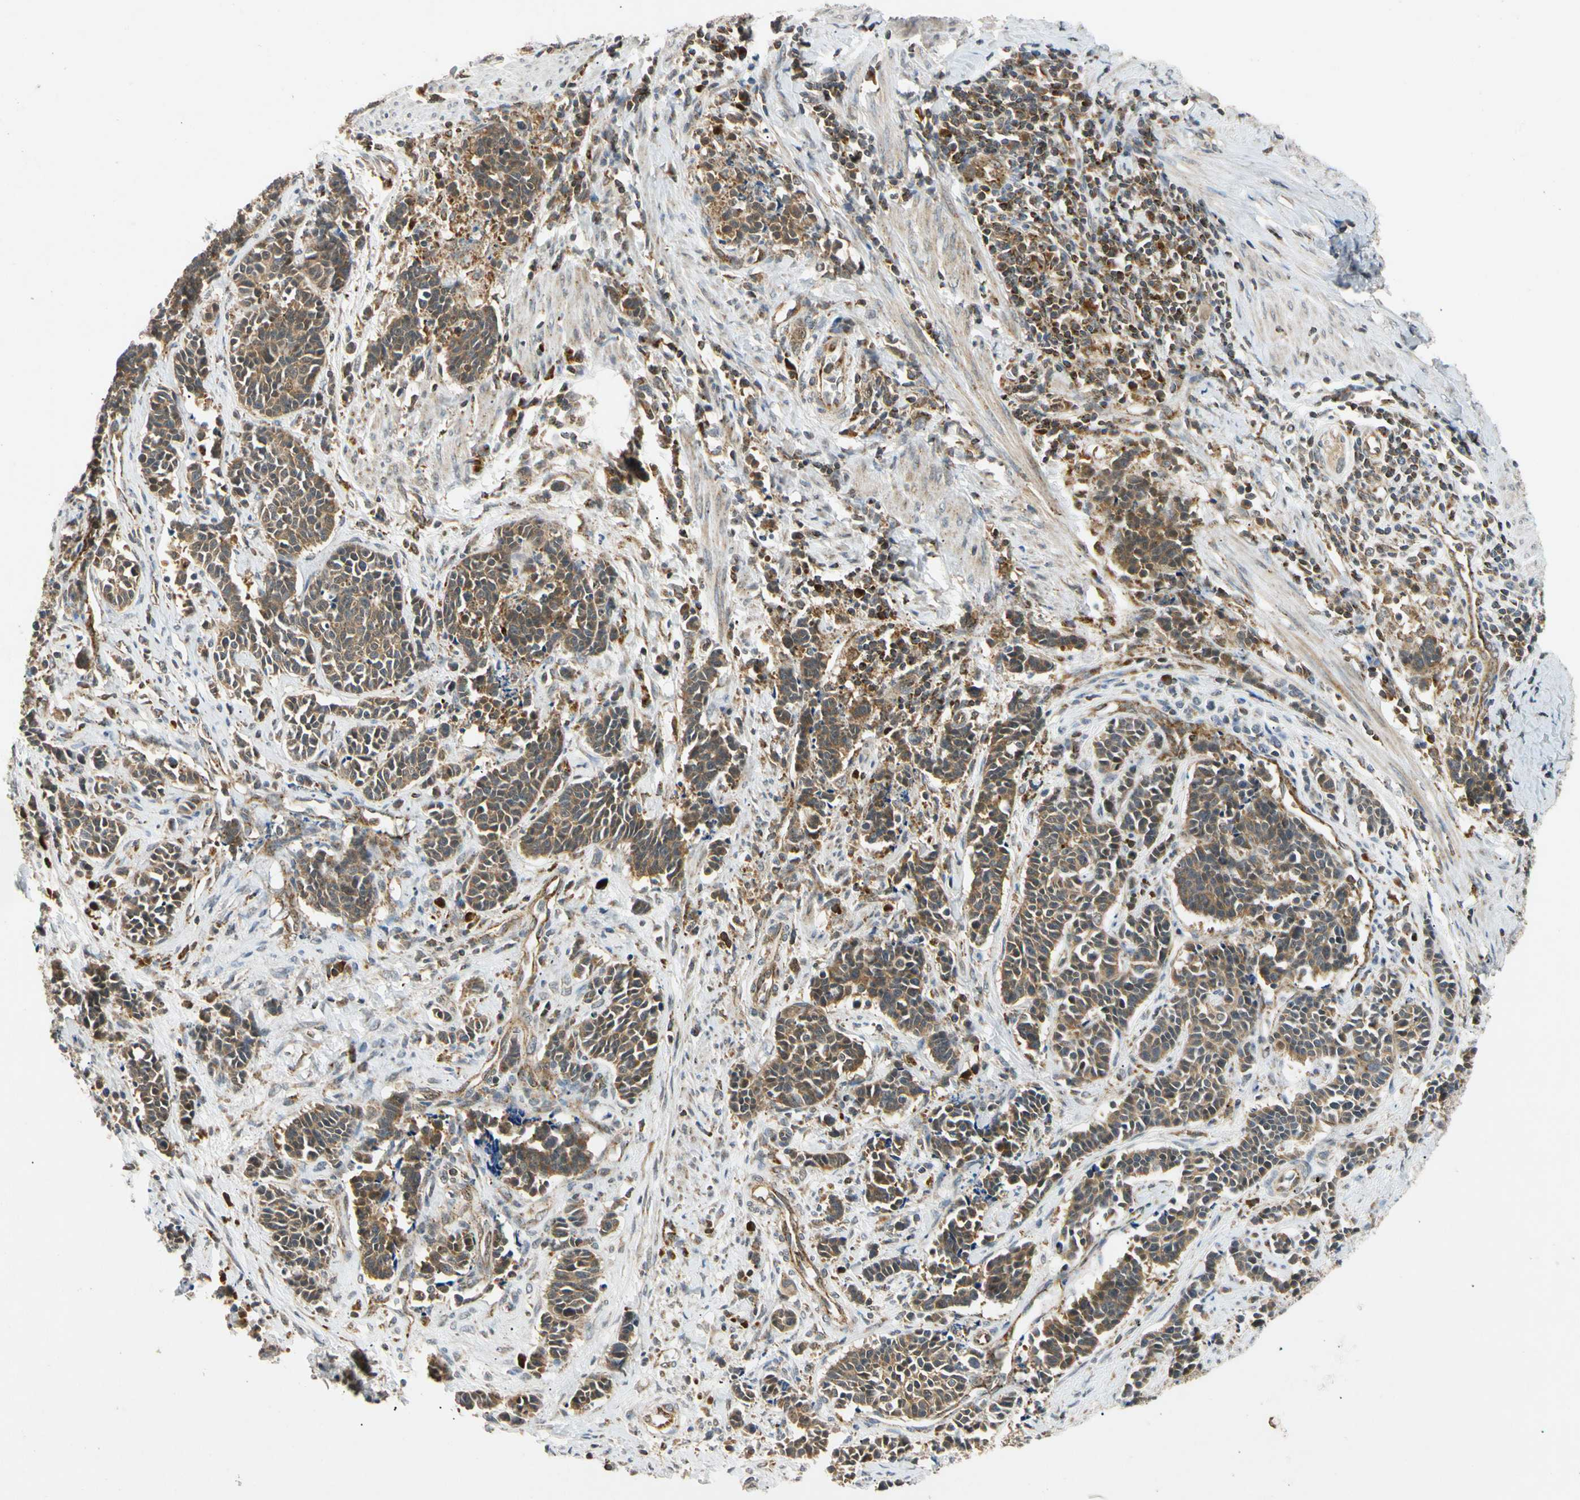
{"staining": {"intensity": "moderate", "quantity": ">75%", "location": "cytoplasmic/membranous"}, "tissue": "cervical cancer", "cell_type": "Tumor cells", "image_type": "cancer", "snomed": [{"axis": "morphology", "description": "Squamous cell carcinoma, NOS"}, {"axis": "topography", "description": "Cervix"}], "caption": "Moderate cytoplasmic/membranous positivity is seen in approximately >75% of tumor cells in cervical cancer.", "gene": "MRPS22", "patient": {"sex": "female", "age": 35}}